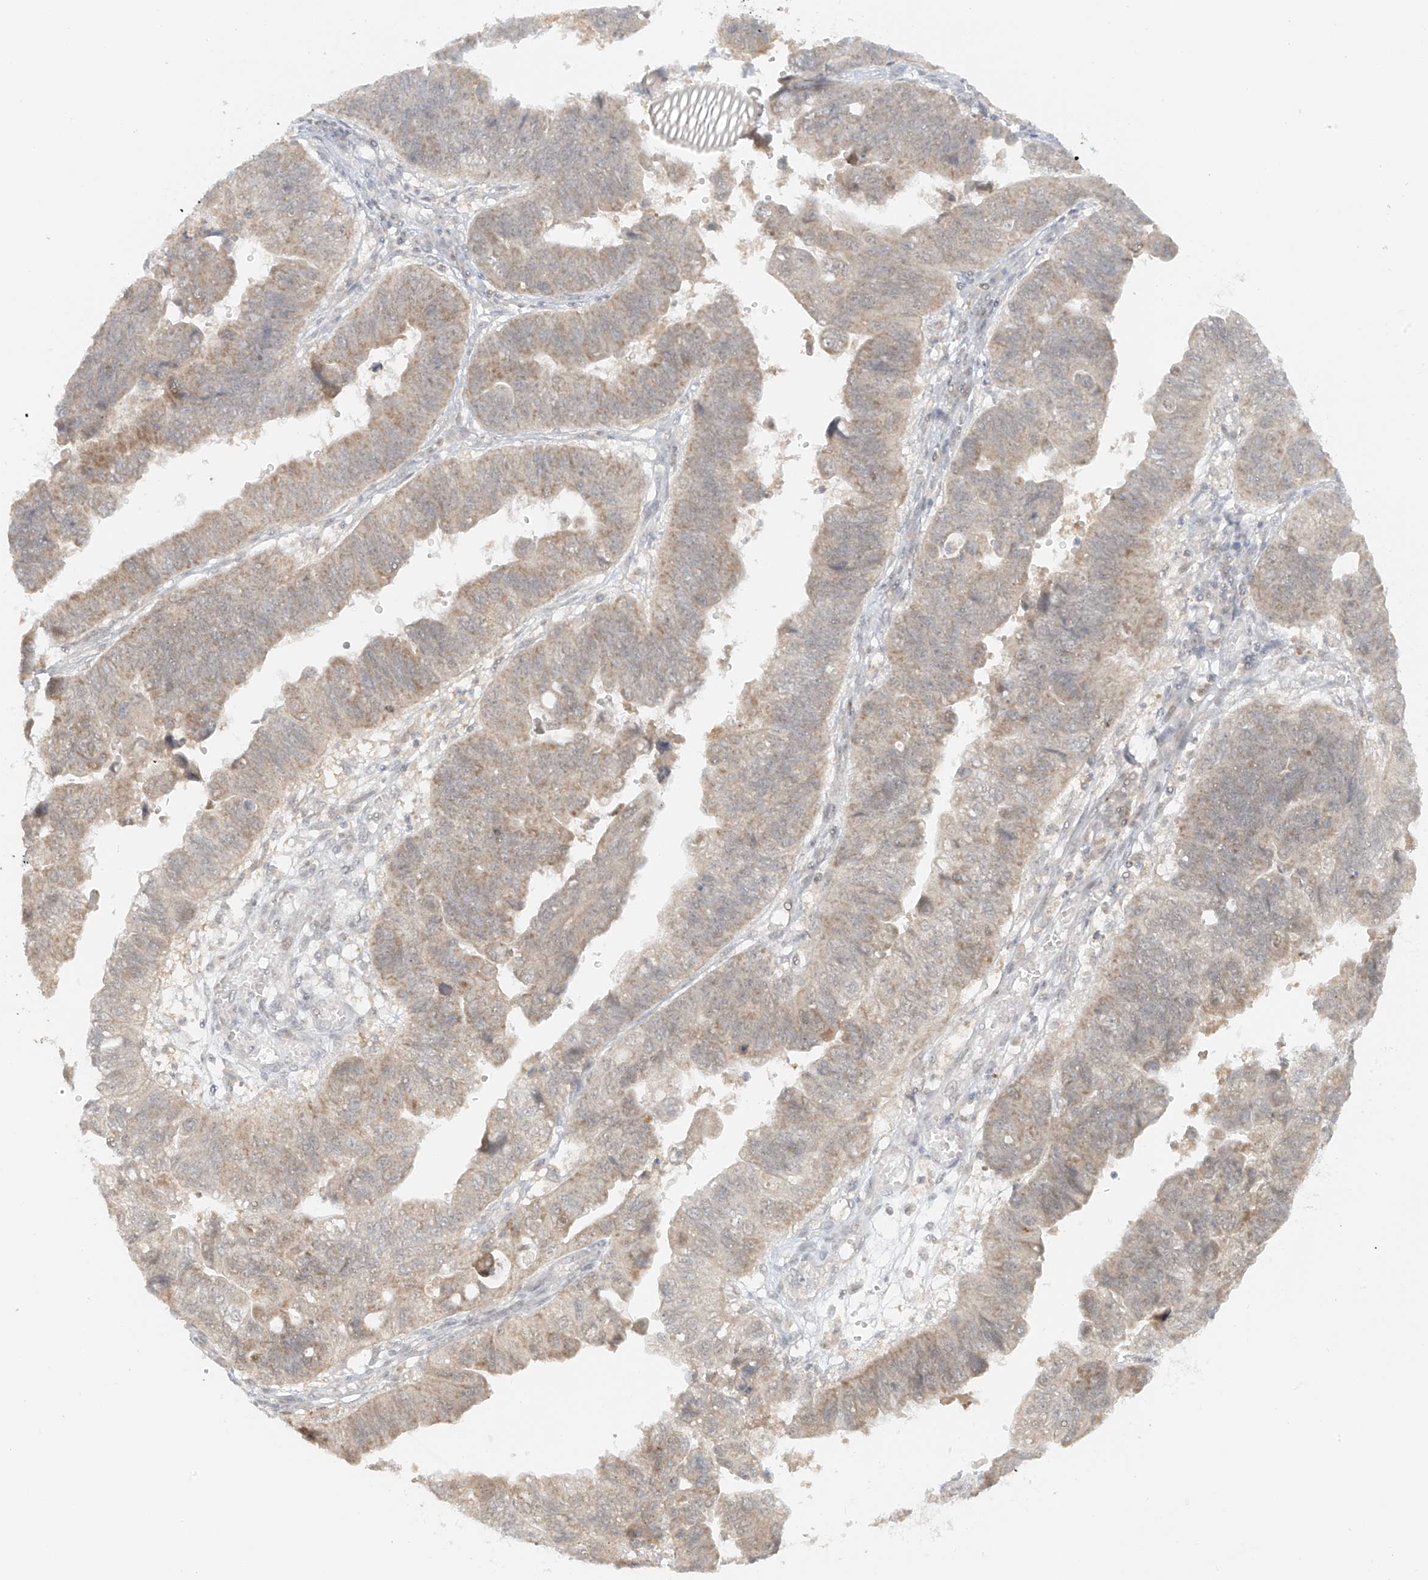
{"staining": {"intensity": "weak", "quantity": ">75%", "location": "cytoplasmic/membranous"}, "tissue": "stomach cancer", "cell_type": "Tumor cells", "image_type": "cancer", "snomed": [{"axis": "morphology", "description": "Adenocarcinoma, NOS"}, {"axis": "topography", "description": "Stomach"}], "caption": "Immunohistochemical staining of human stomach cancer (adenocarcinoma) reveals weak cytoplasmic/membranous protein staining in about >75% of tumor cells.", "gene": "MIPEP", "patient": {"sex": "male", "age": 59}}